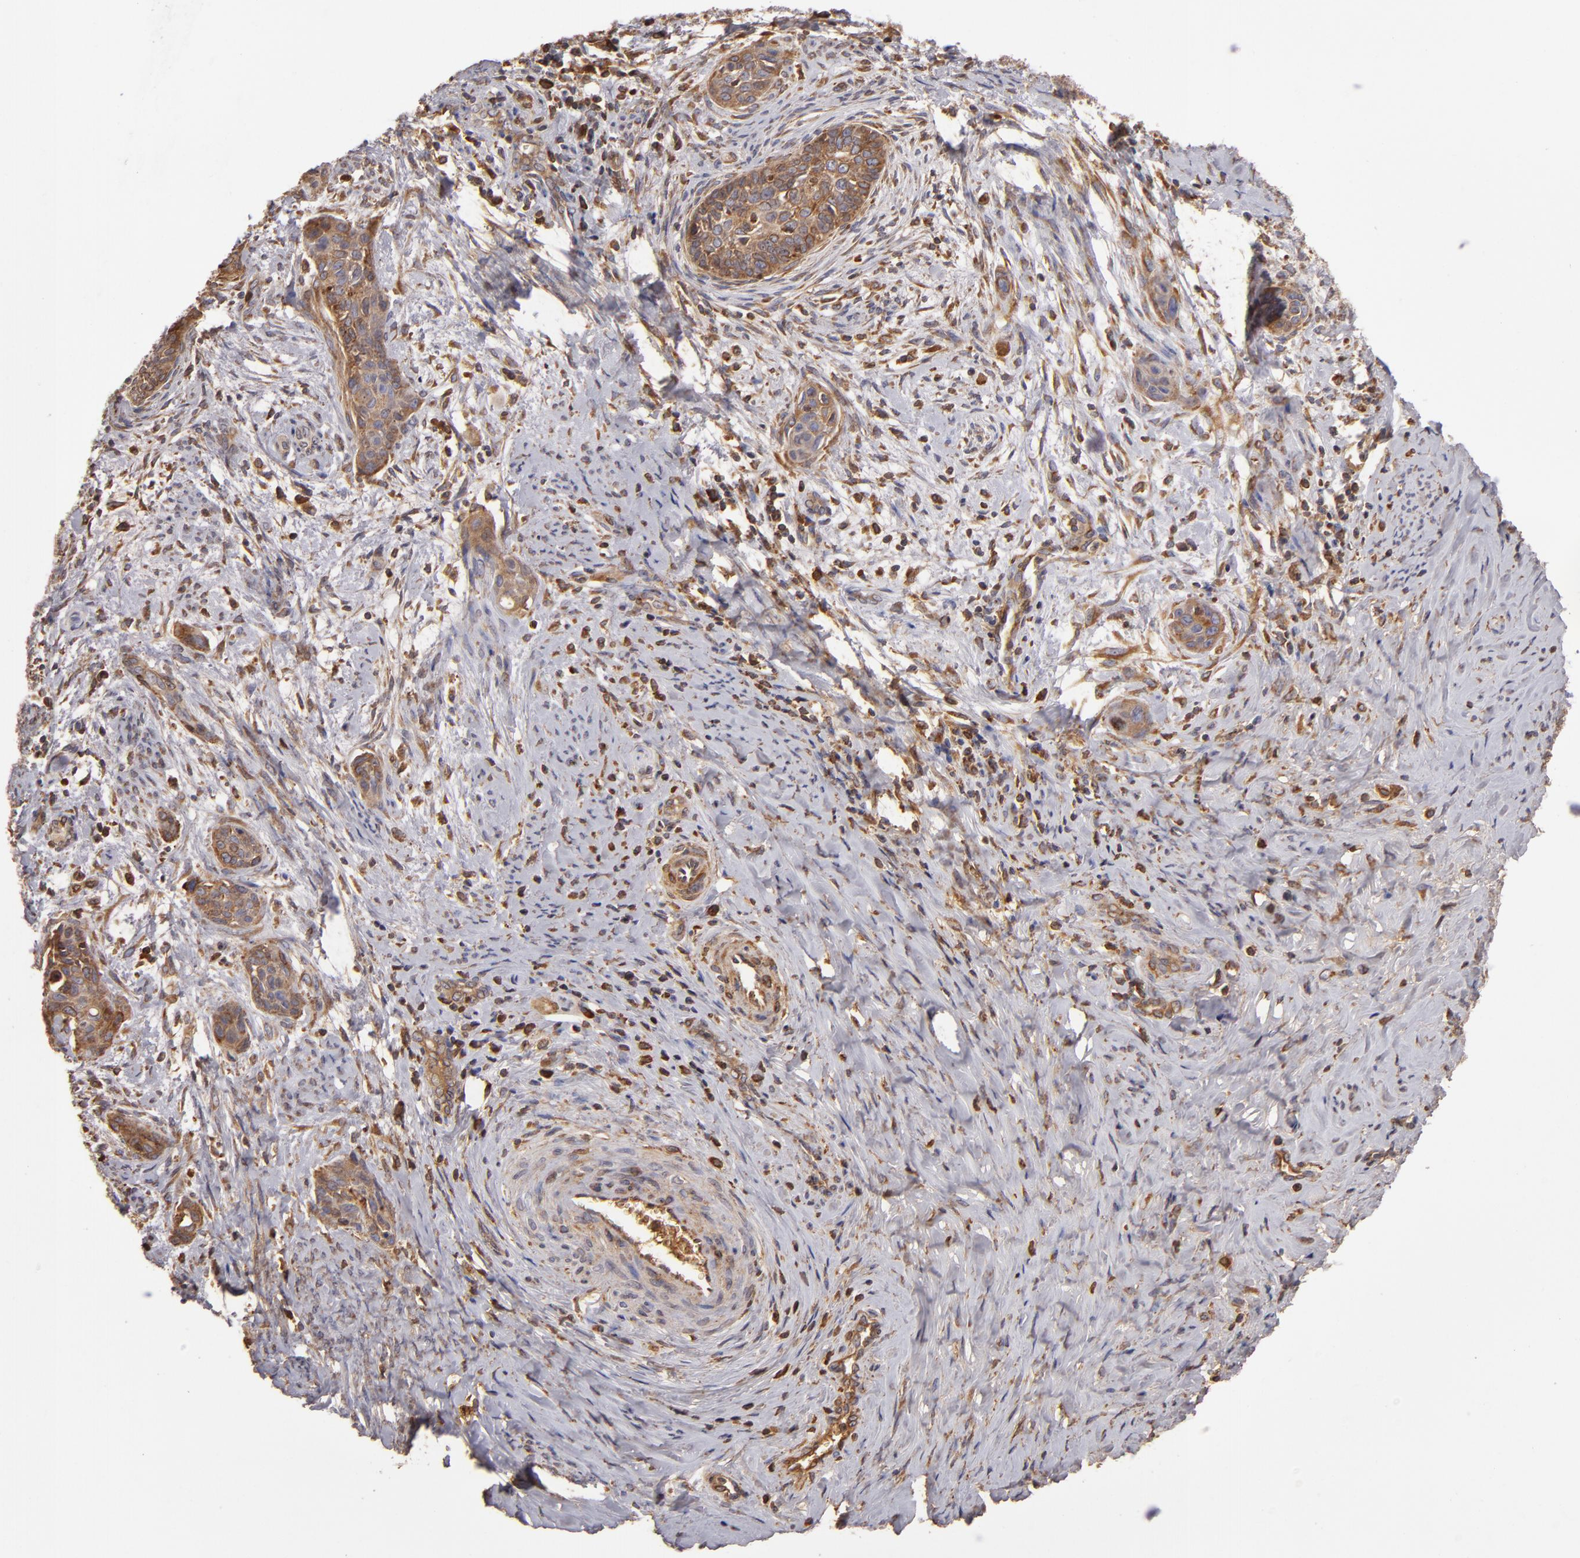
{"staining": {"intensity": "moderate", "quantity": ">75%", "location": "cytoplasmic/membranous"}, "tissue": "cervical cancer", "cell_type": "Tumor cells", "image_type": "cancer", "snomed": [{"axis": "morphology", "description": "Squamous cell carcinoma, NOS"}, {"axis": "topography", "description": "Cervix"}], "caption": "Tumor cells display medium levels of moderate cytoplasmic/membranous expression in approximately >75% of cells in cervical cancer.", "gene": "CFB", "patient": {"sex": "female", "age": 33}}